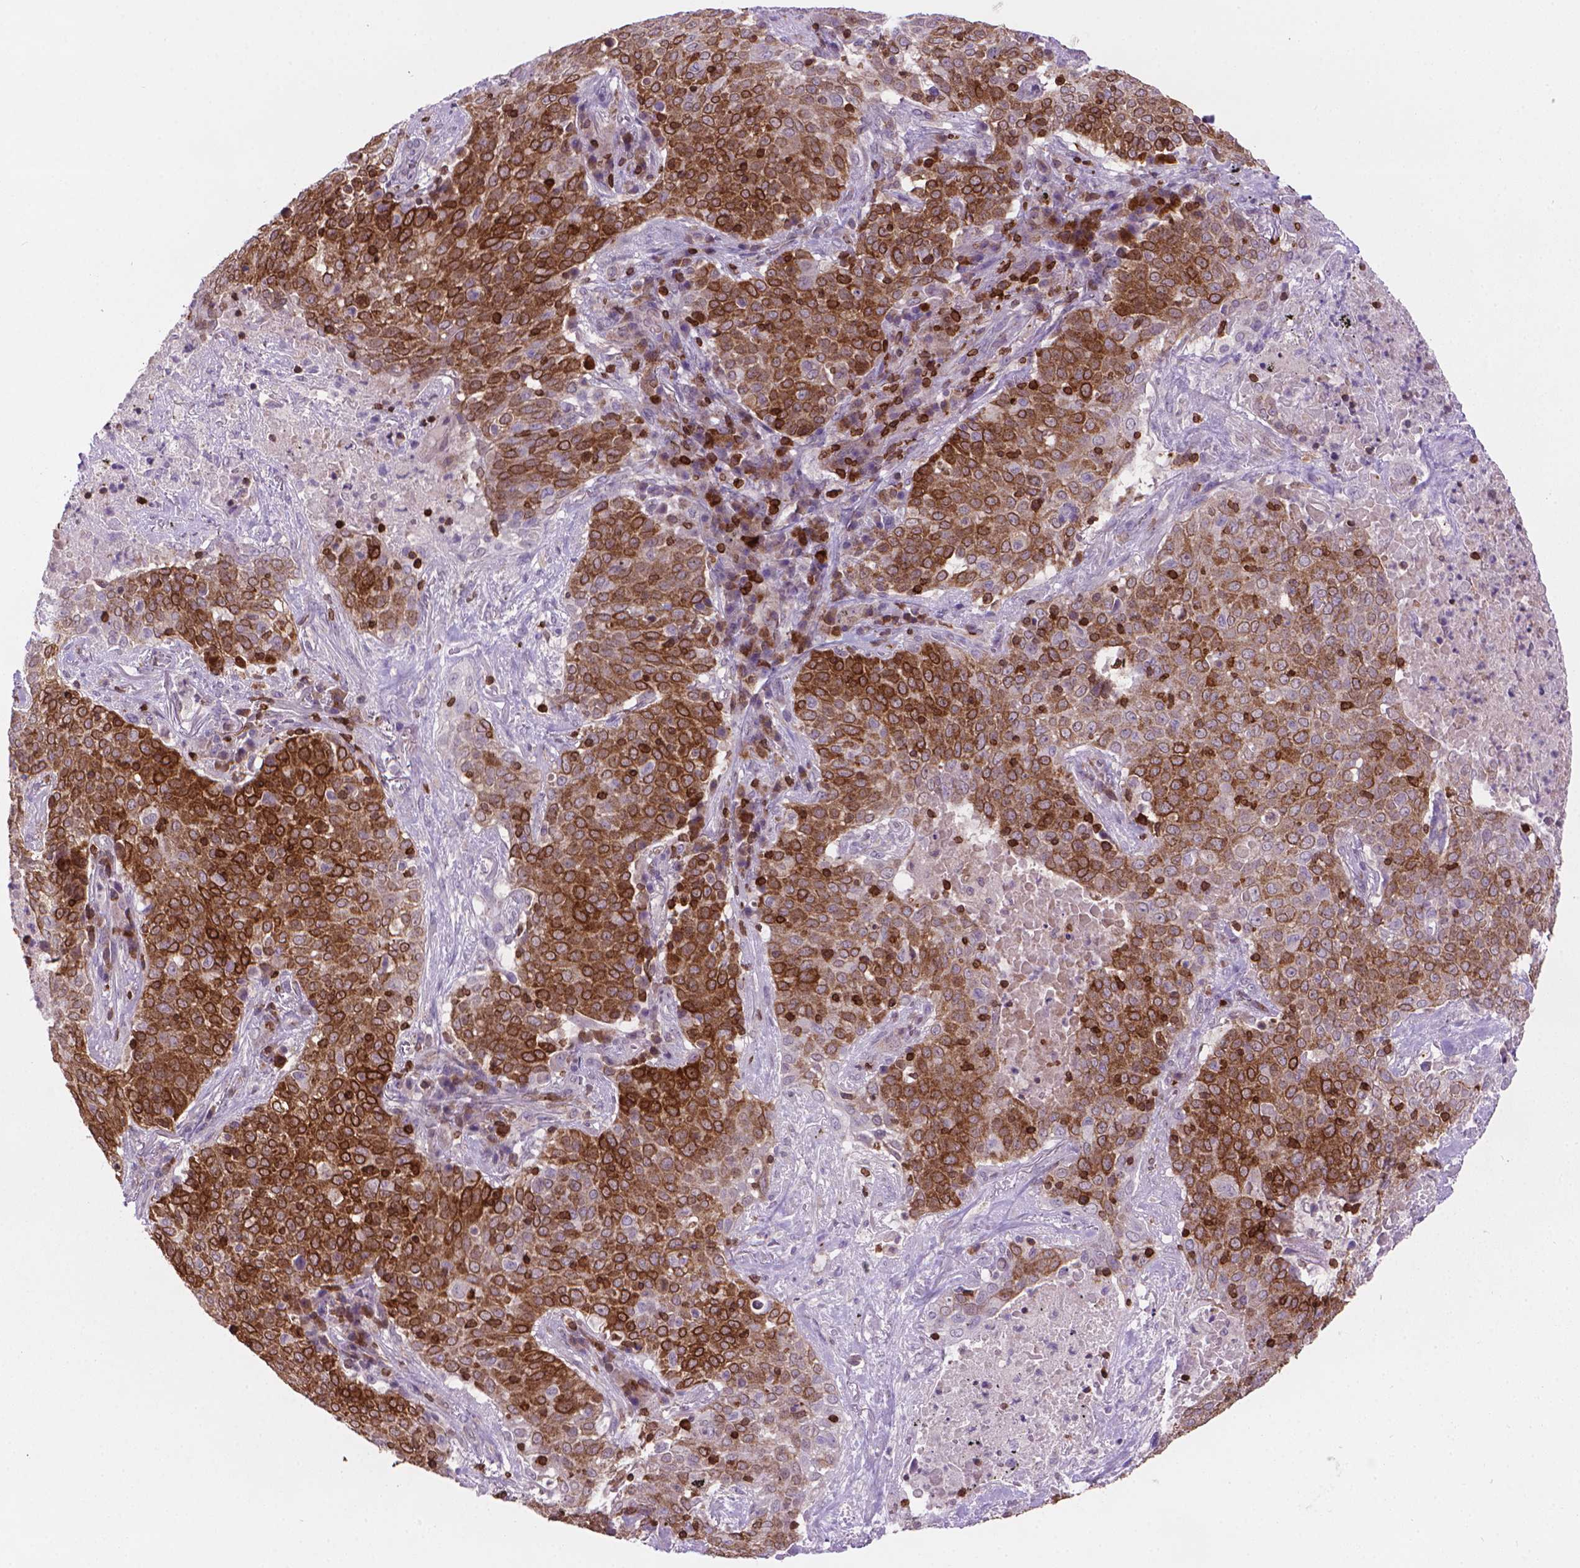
{"staining": {"intensity": "strong", "quantity": "25%-75%", "location": "cytoplasmic/membranous"}, "tissue": "lung cancer", "cell_type": "Tumor cells", "image_type": "cancer", "snomed": [{"axis": "morphology", "description": "Squamous cell carcinoma, NOS"}, {"axis": "topography", "description": "Lung"}], "caption": "This is an image of immunohistochemistry (IHC) staining of lung squamous cell carcinoma, which shows strong staining in the cytoplasmic/membranous of tumor cells.", "gene": "BCL2", "patient": {"sex": "male", "age": 82}}